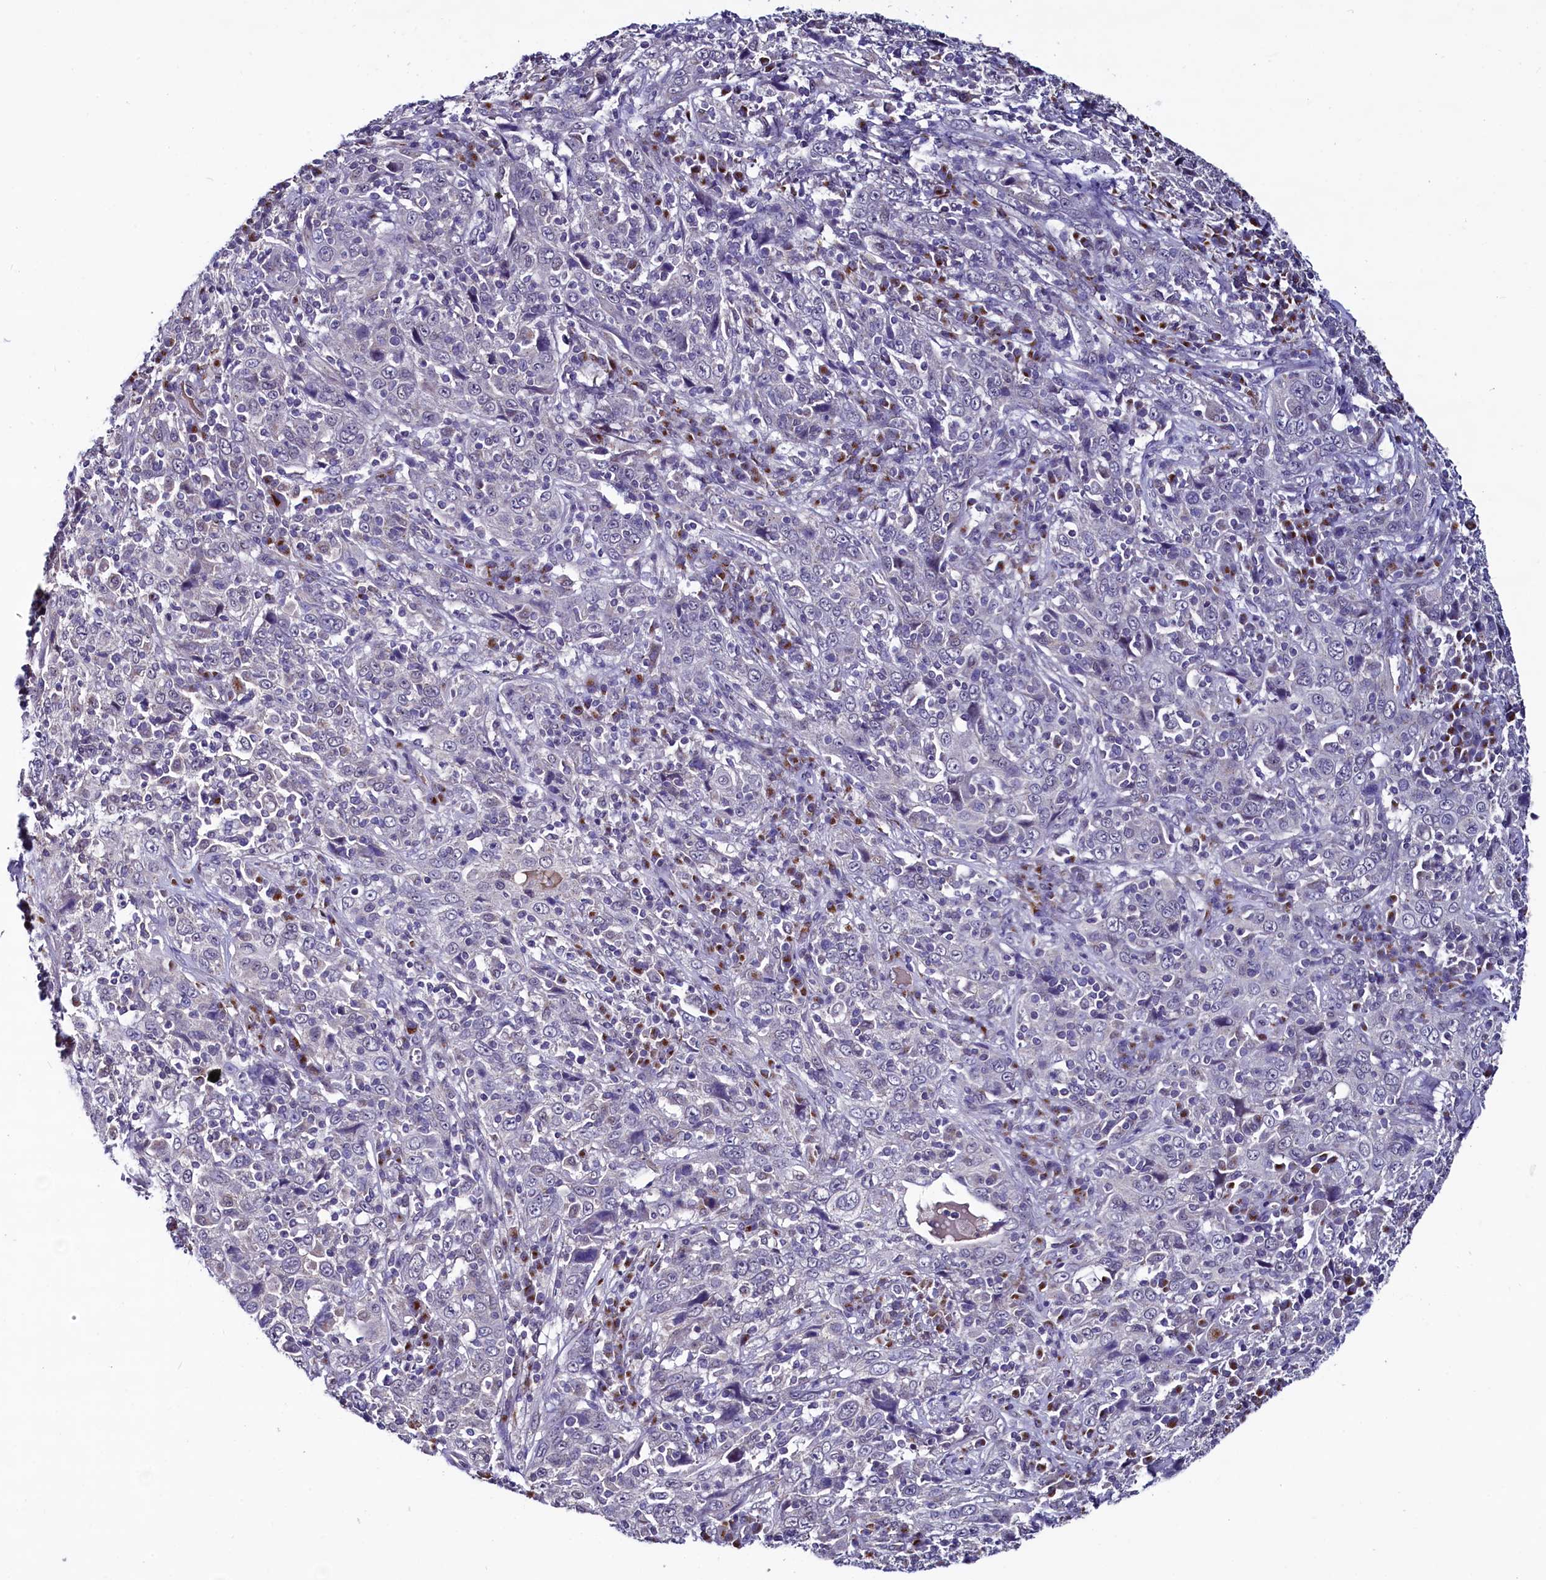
{"staining": {"intensity": "negative", "quantity": "none", "location": "none"}, "tissue": "cervical cancer", "cell_type": "Tumor cells", "image_type": "cancer", "snomed": [{"axis": "morphology", "description": "Squamous cell carcinoma, NOS"}, {"axis": "topography", "description": "Cervix"}], "caption": "Protein analysis of cervical squamous cell carcinoma exhibits no significant expression in tumor cells.", "gene": "SEC24C", "patient": {"sex": "female", "age": 46}}